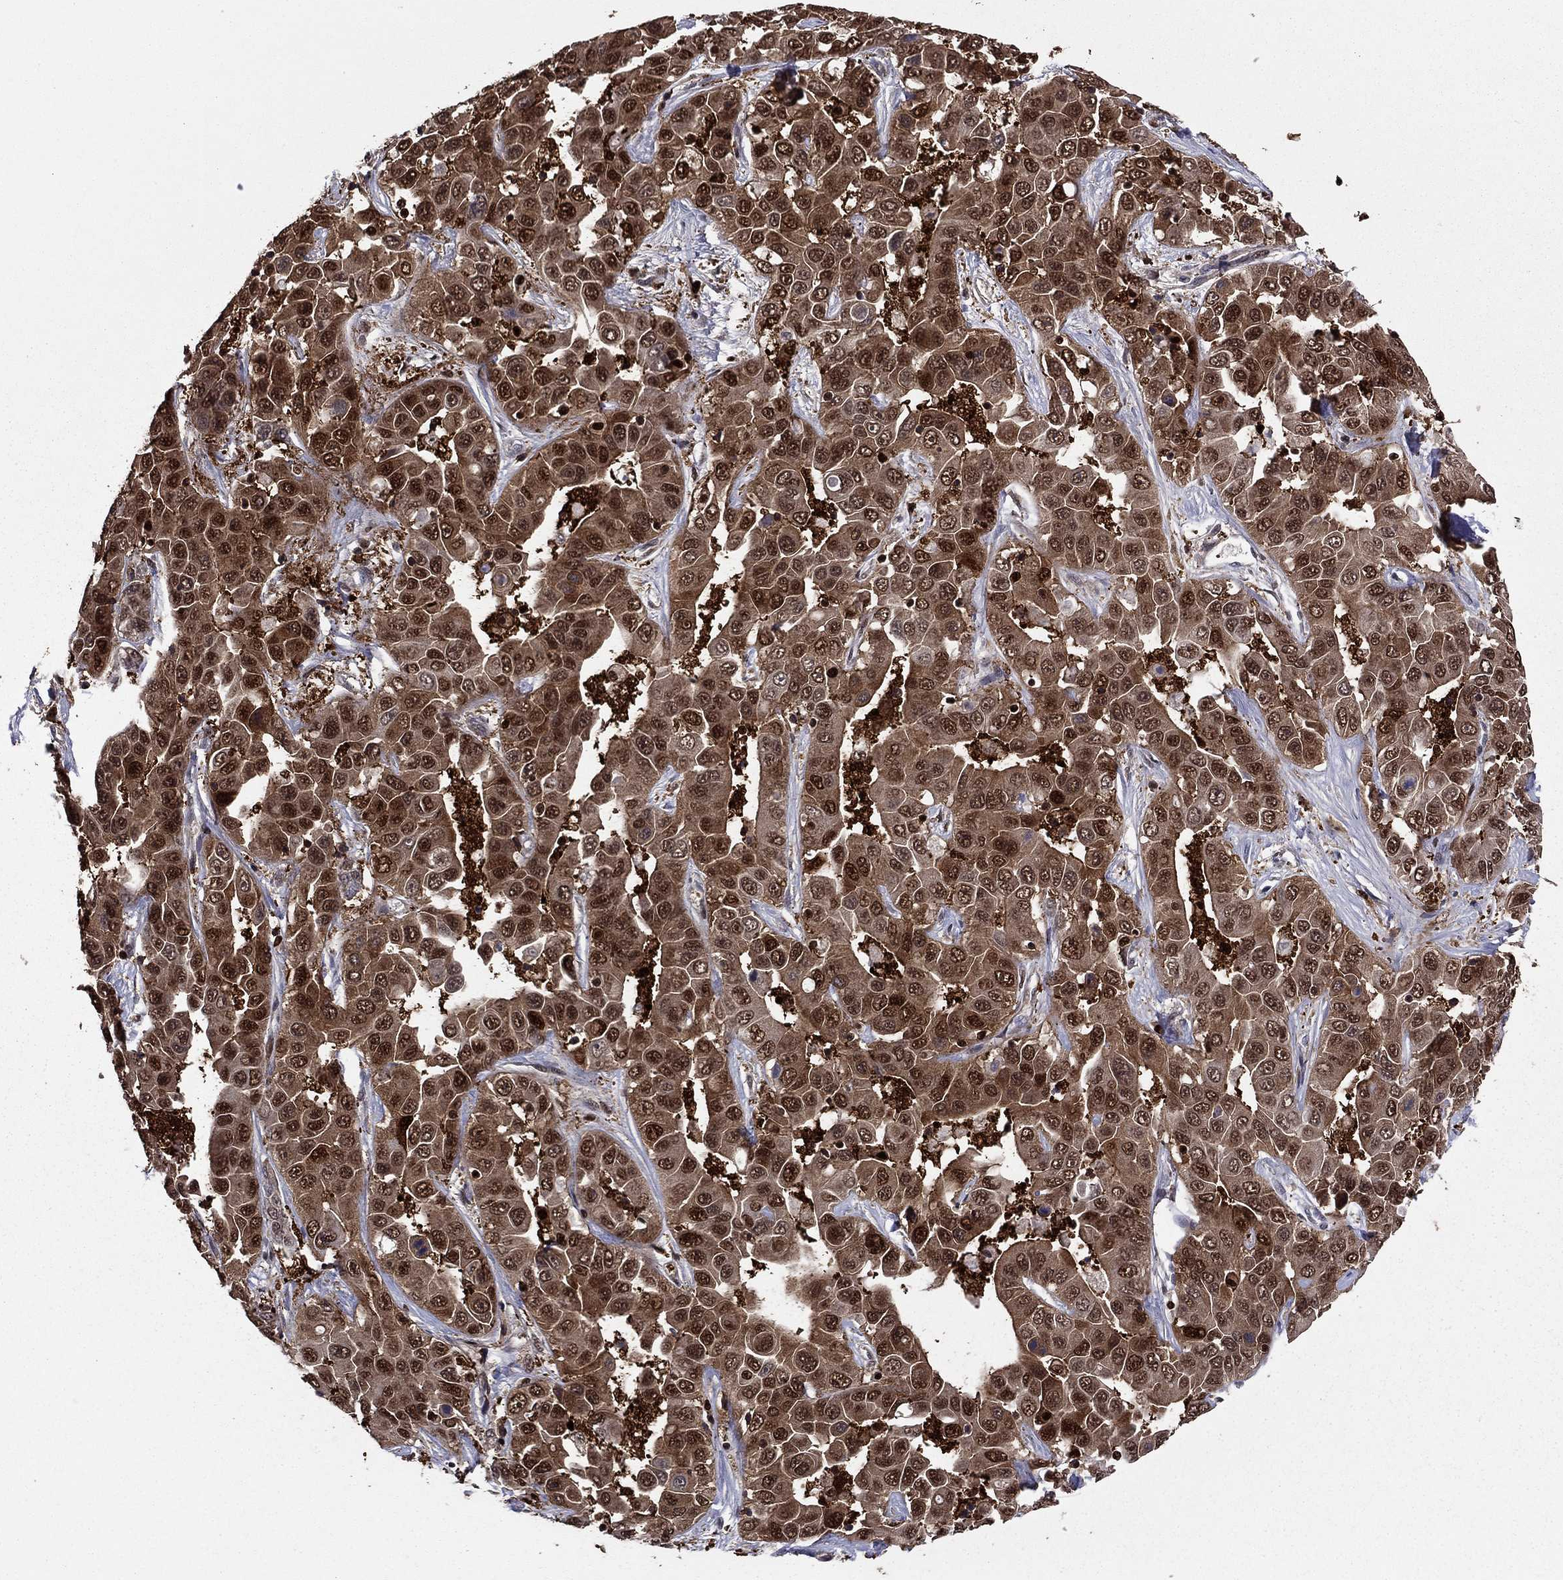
{"staining": {"intensity": "strong", "quantity": "25%-75%", "location": "cytoplasmic/membranous,nuclear"}, "tissue": "liver cancer", "cell_type": "Tumor cells", "image_type": "cancer", "snomed": [{"axis": "morphology", "description": "Cholangiocarcinoma"}, {"axis": "topography", "description": "Liver"}], "caption": "A brown stain highlights strong cytoplasmic/membranous and nuclear staining of a protein in human cholangiocarcinoma (liver) tumor cells.", "gene": "APPBP2", "patient": {"sex": "female", "age": 52}}